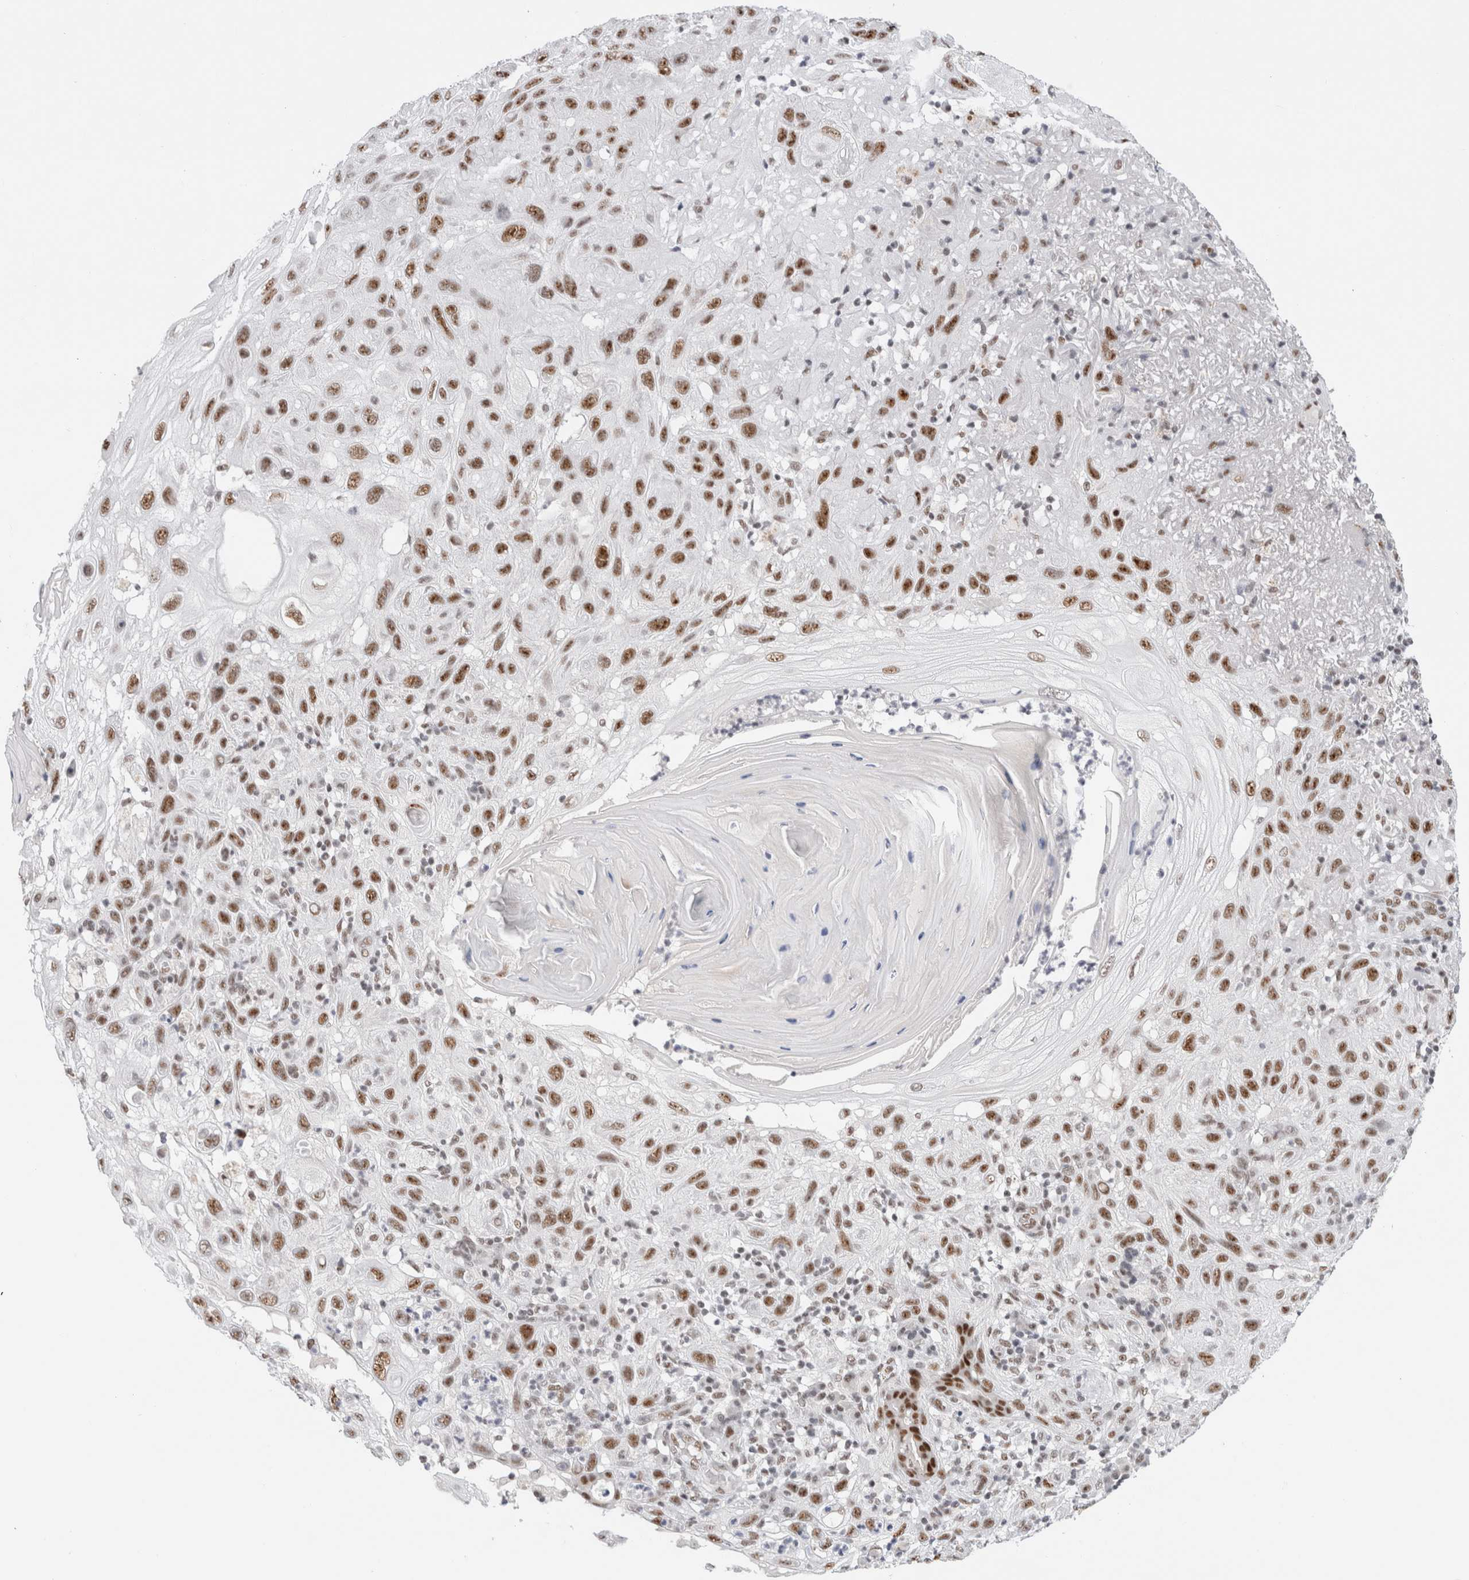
{"staining": {"intensity": "moderate", "quantity": ">75%", "location": "nuclear"}, "tissue": "skin cancer", "cell_type": "Tumor cells", "image_type": "cancer", "snomed": [{"axis": "morphology", "description": "Normal tissue, NOS"}, {"axis": "morphology", "description": "Squamous cell carcinoma, NOS"}, {"axis": "topography", "description": "Skin"}], "caption": "The photomicrograph reveals staining of skin cancer (squamous cell carcinoma), revealing moderate nuclear protein positivity (brown color) within tumor cells. (IHC, brightfield microscopy, high magnification).", "gene": "COPS7A", "patient": {"sex": "female", "age": 96}}